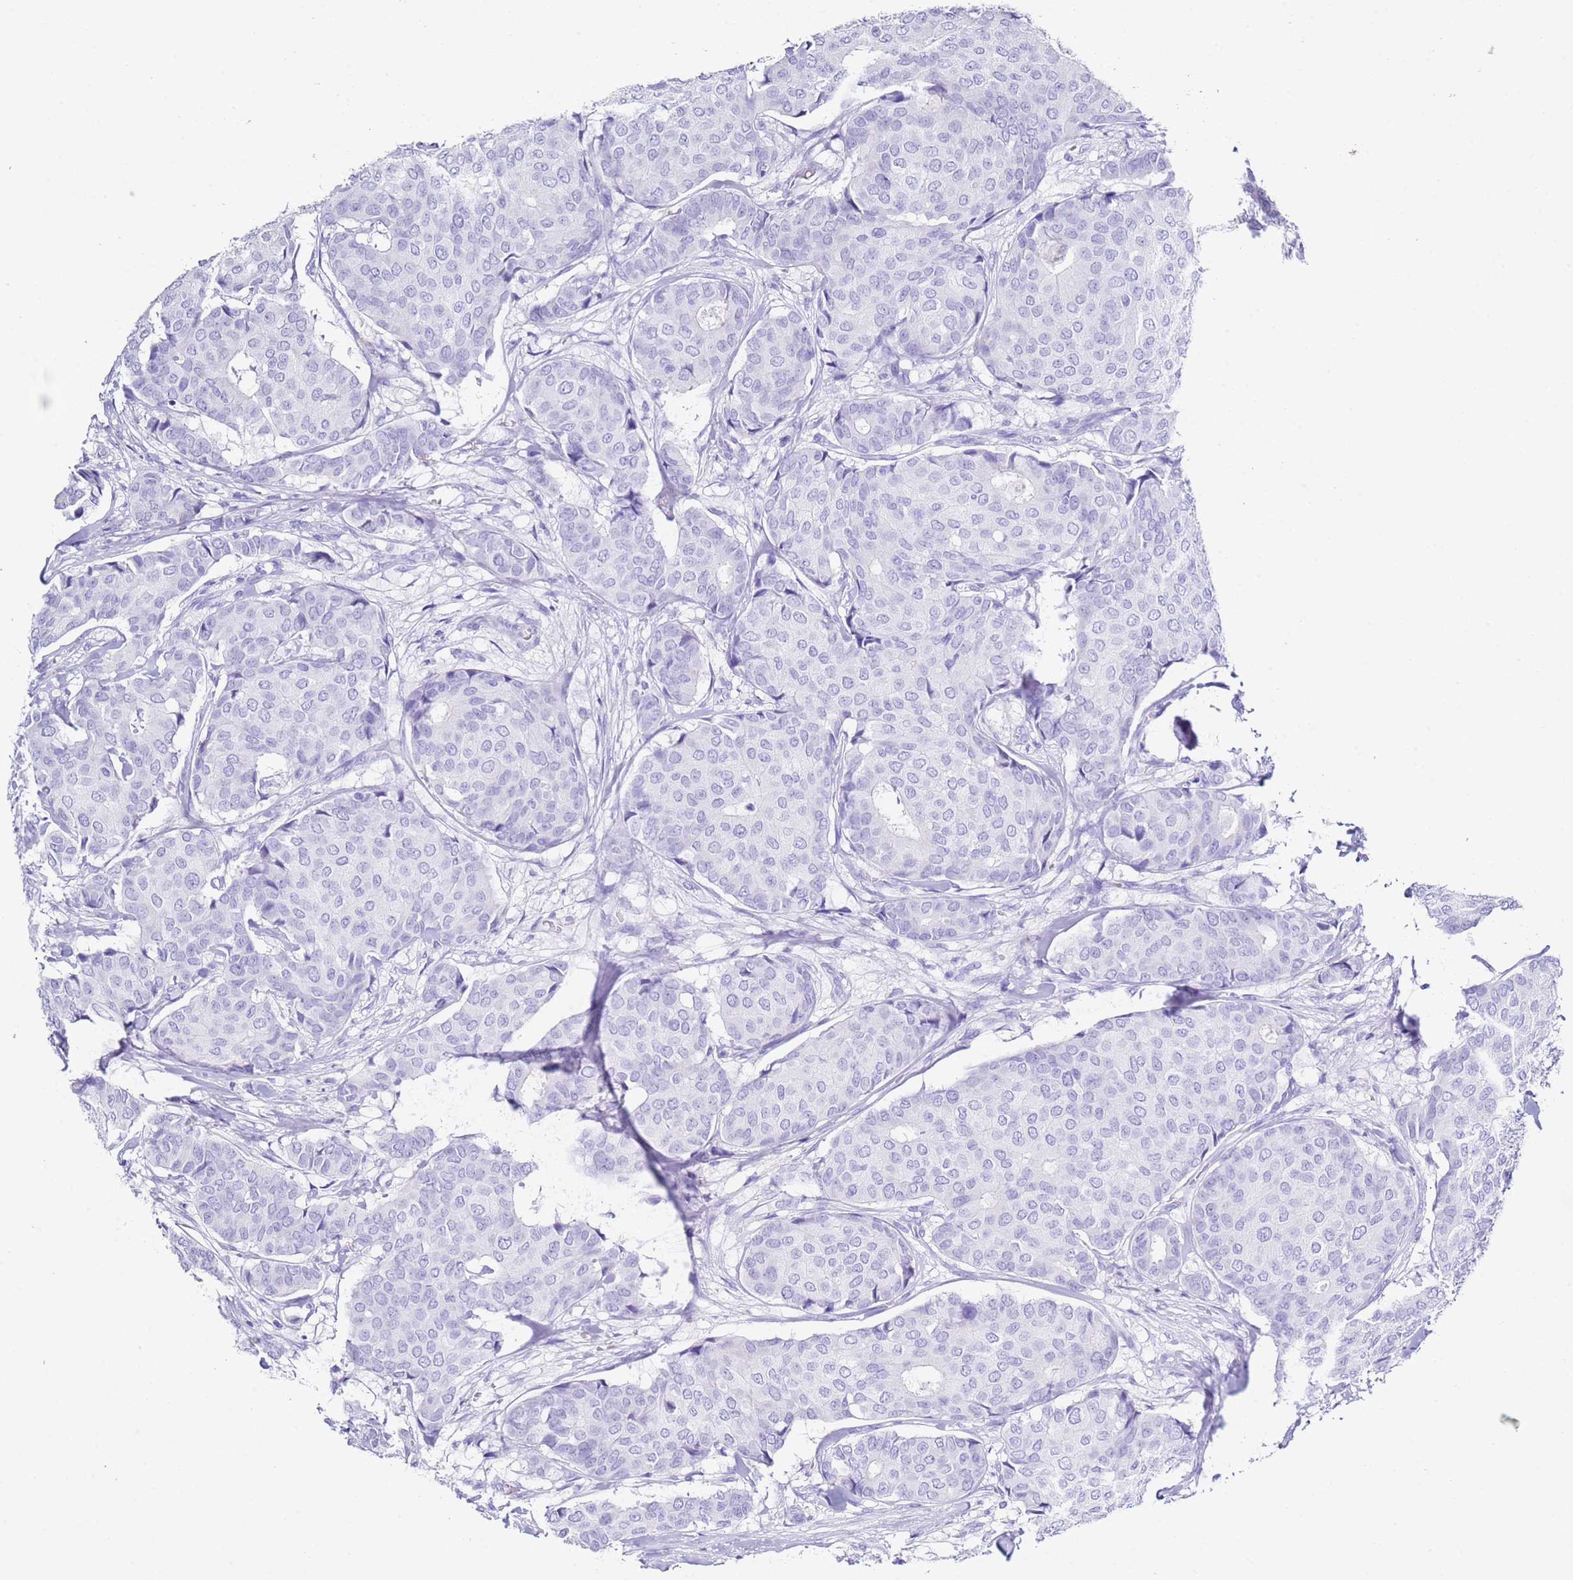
{"staining": {"intensity": "negative", "quantity": "none", "location": "none"}, "tissue": "breast cancer", "cell_type": "Tumor cells", "image_type": "cancer", "snomed": [{"axis": "morphology", "description": "Duct carcinoma"}, {"axis": "topography", "description": "Breast"}], "caption": "Breast cancer (infiltrating ductal carcinoma) was stained to show a protein in brown. There is no significant expression in tumor cells.", "gene": "PTBP2", "patient": {"sex": "female", "age": 75}}